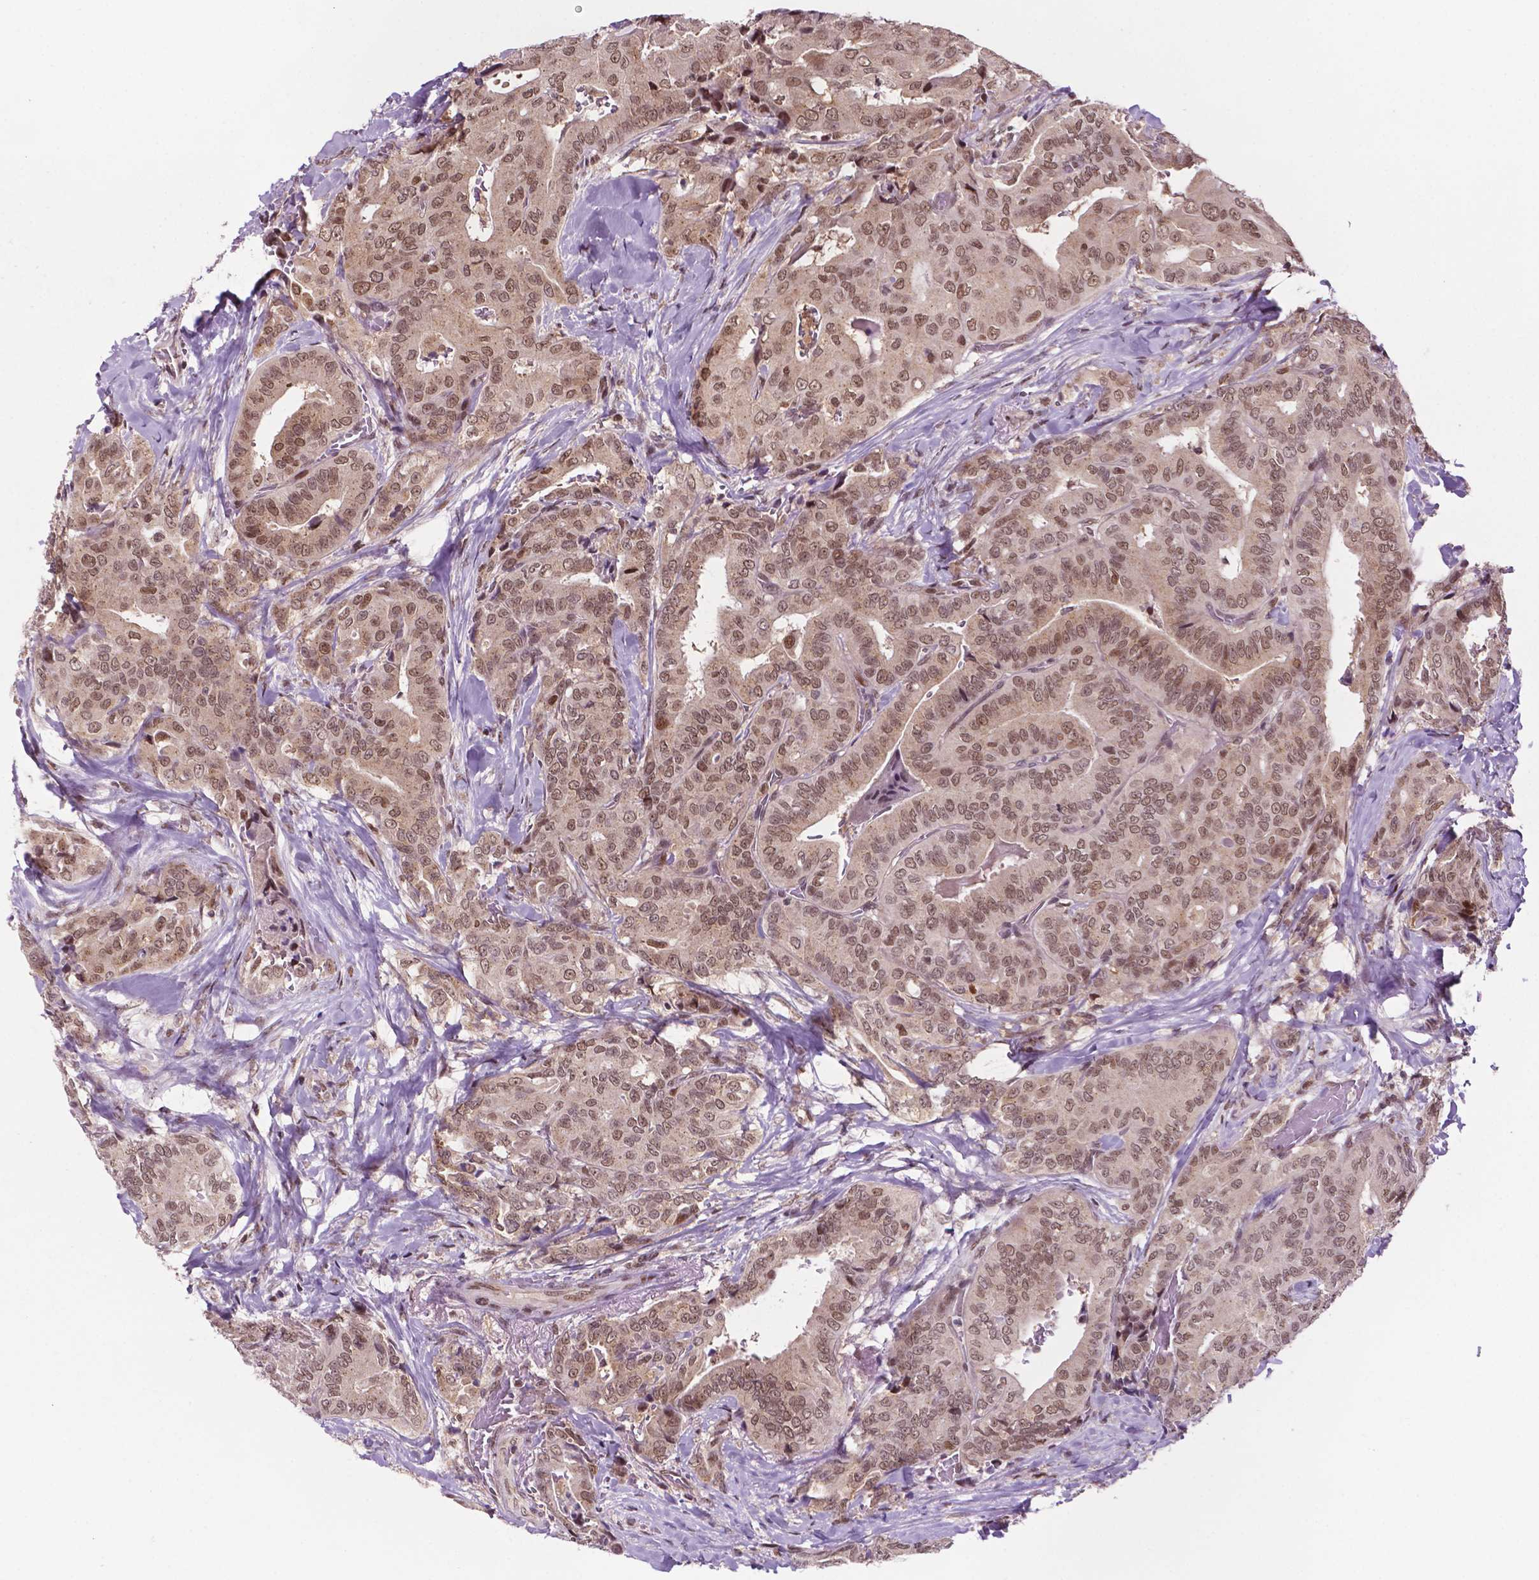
{"staining": {"intensity": "moderate", "quantity": ">75%", "location": "nuclear"}, "tissue": "thyroid cancer", "cell_type": "Tumor cells", "image_type": "cancer", "snomed": [{"axis": "morphology", "description": "Papillary adenocarcinoma, NOS"}, {"axis": "topography", "description": "Thyroid gland"}], "caption": "DAB immunohistochemical staining of human thyroid papillary adenocarcinoma shows moderate nuclear protein staining in about >75% of tumor cells.", "gene": "PER2", "patient": {"sex": "male", "age": 61}}